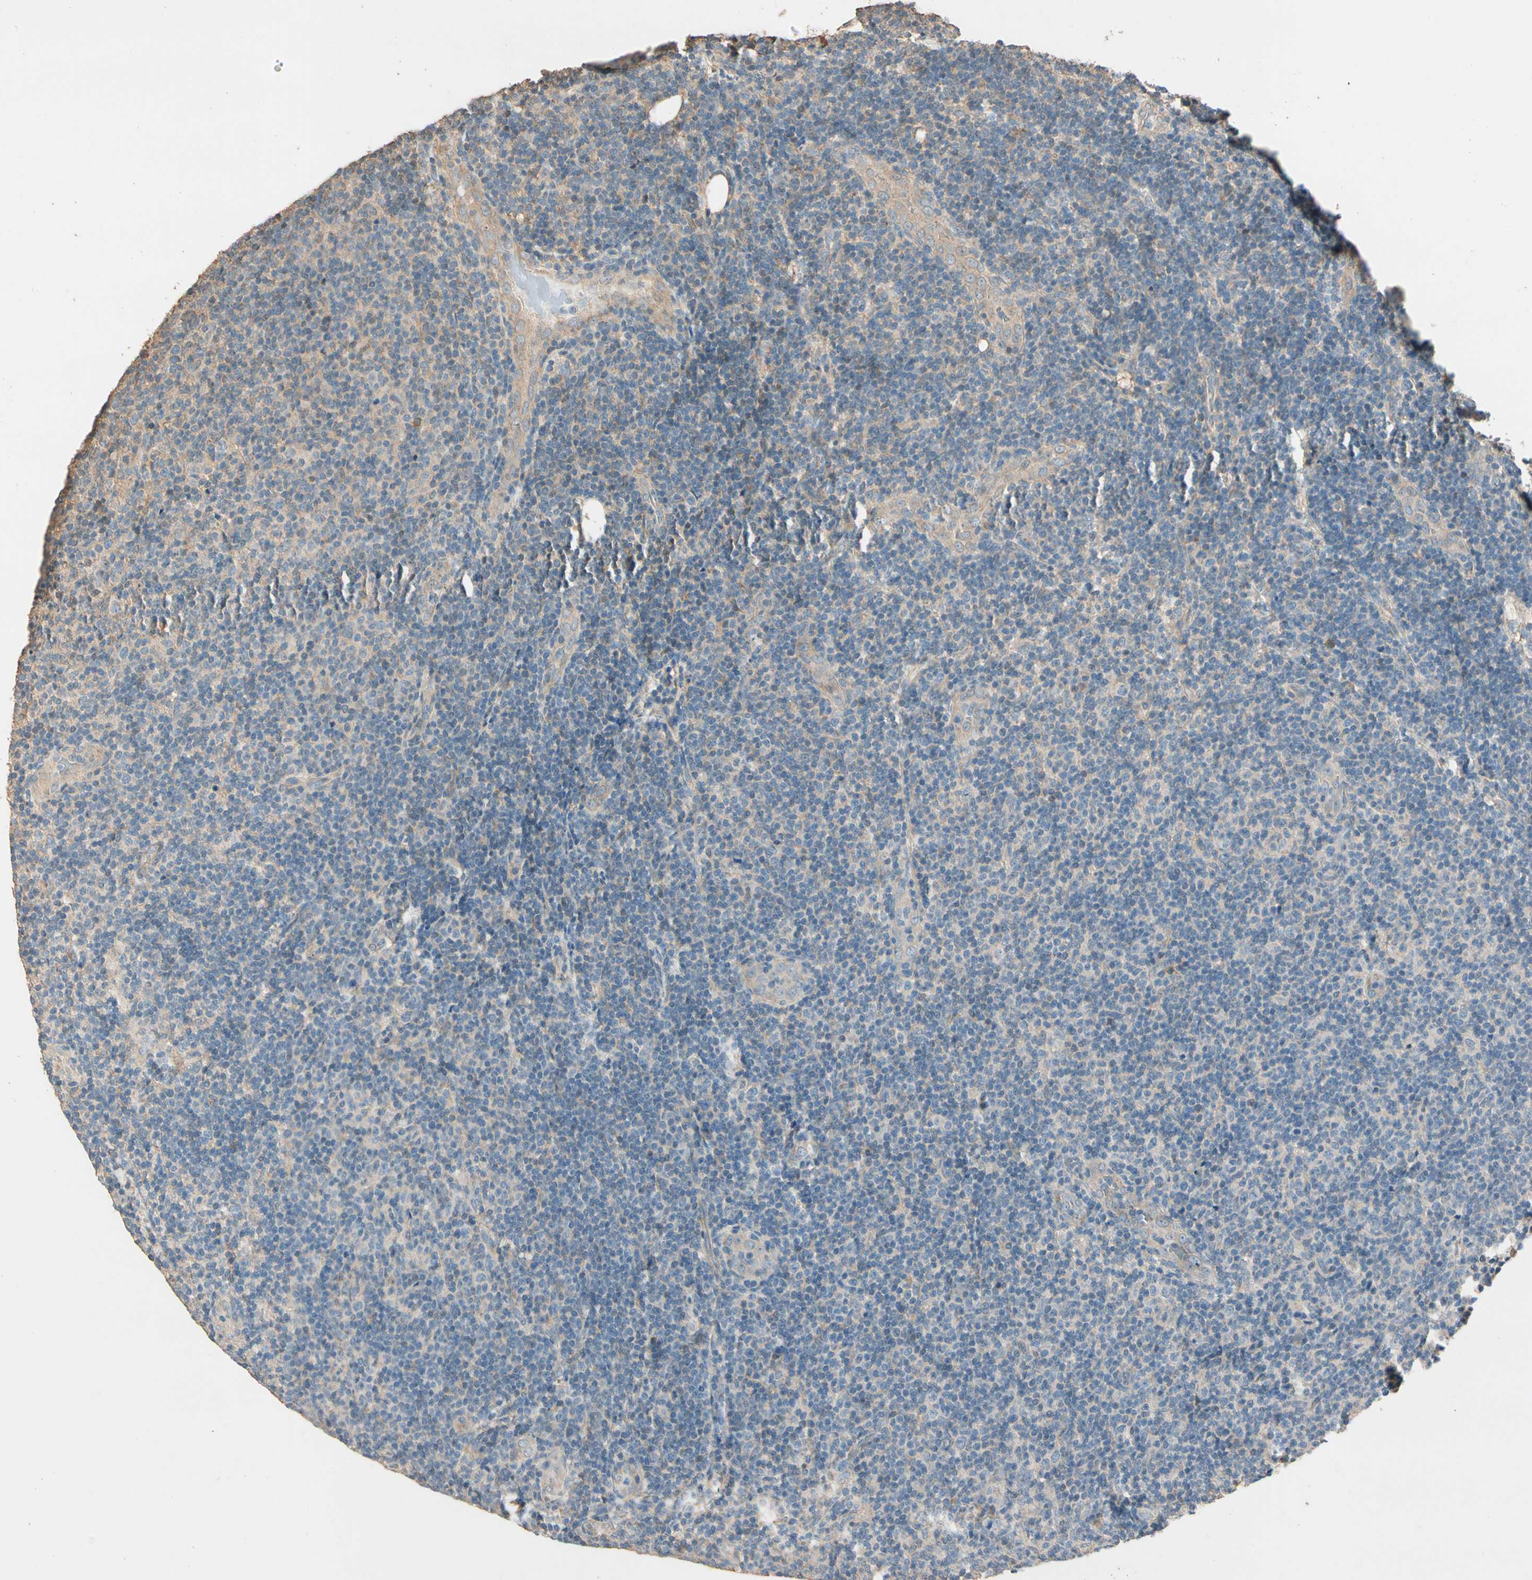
{"staining": {"intensity": "weak", "quantity": ">75%", "location": "cytoplasmic/membranous"}, "tissue": "lymphoma", "cell_type": "Tumor cells", "image_type": "cancer", "snomed": [{"axis": "morphology", "description": "Malignant lymphoma, non-Hodgkin's type, Low grade"}, {"axis": "topography", "description": "Lymph node"}], "caption": "Lymphoma stained with a brown dye exhibits weak cytoplasmic/membranous positive expression in about >75% of tumor cells.", "gene": "CDH6", "patient": {"sex": "male", "age": 83}}